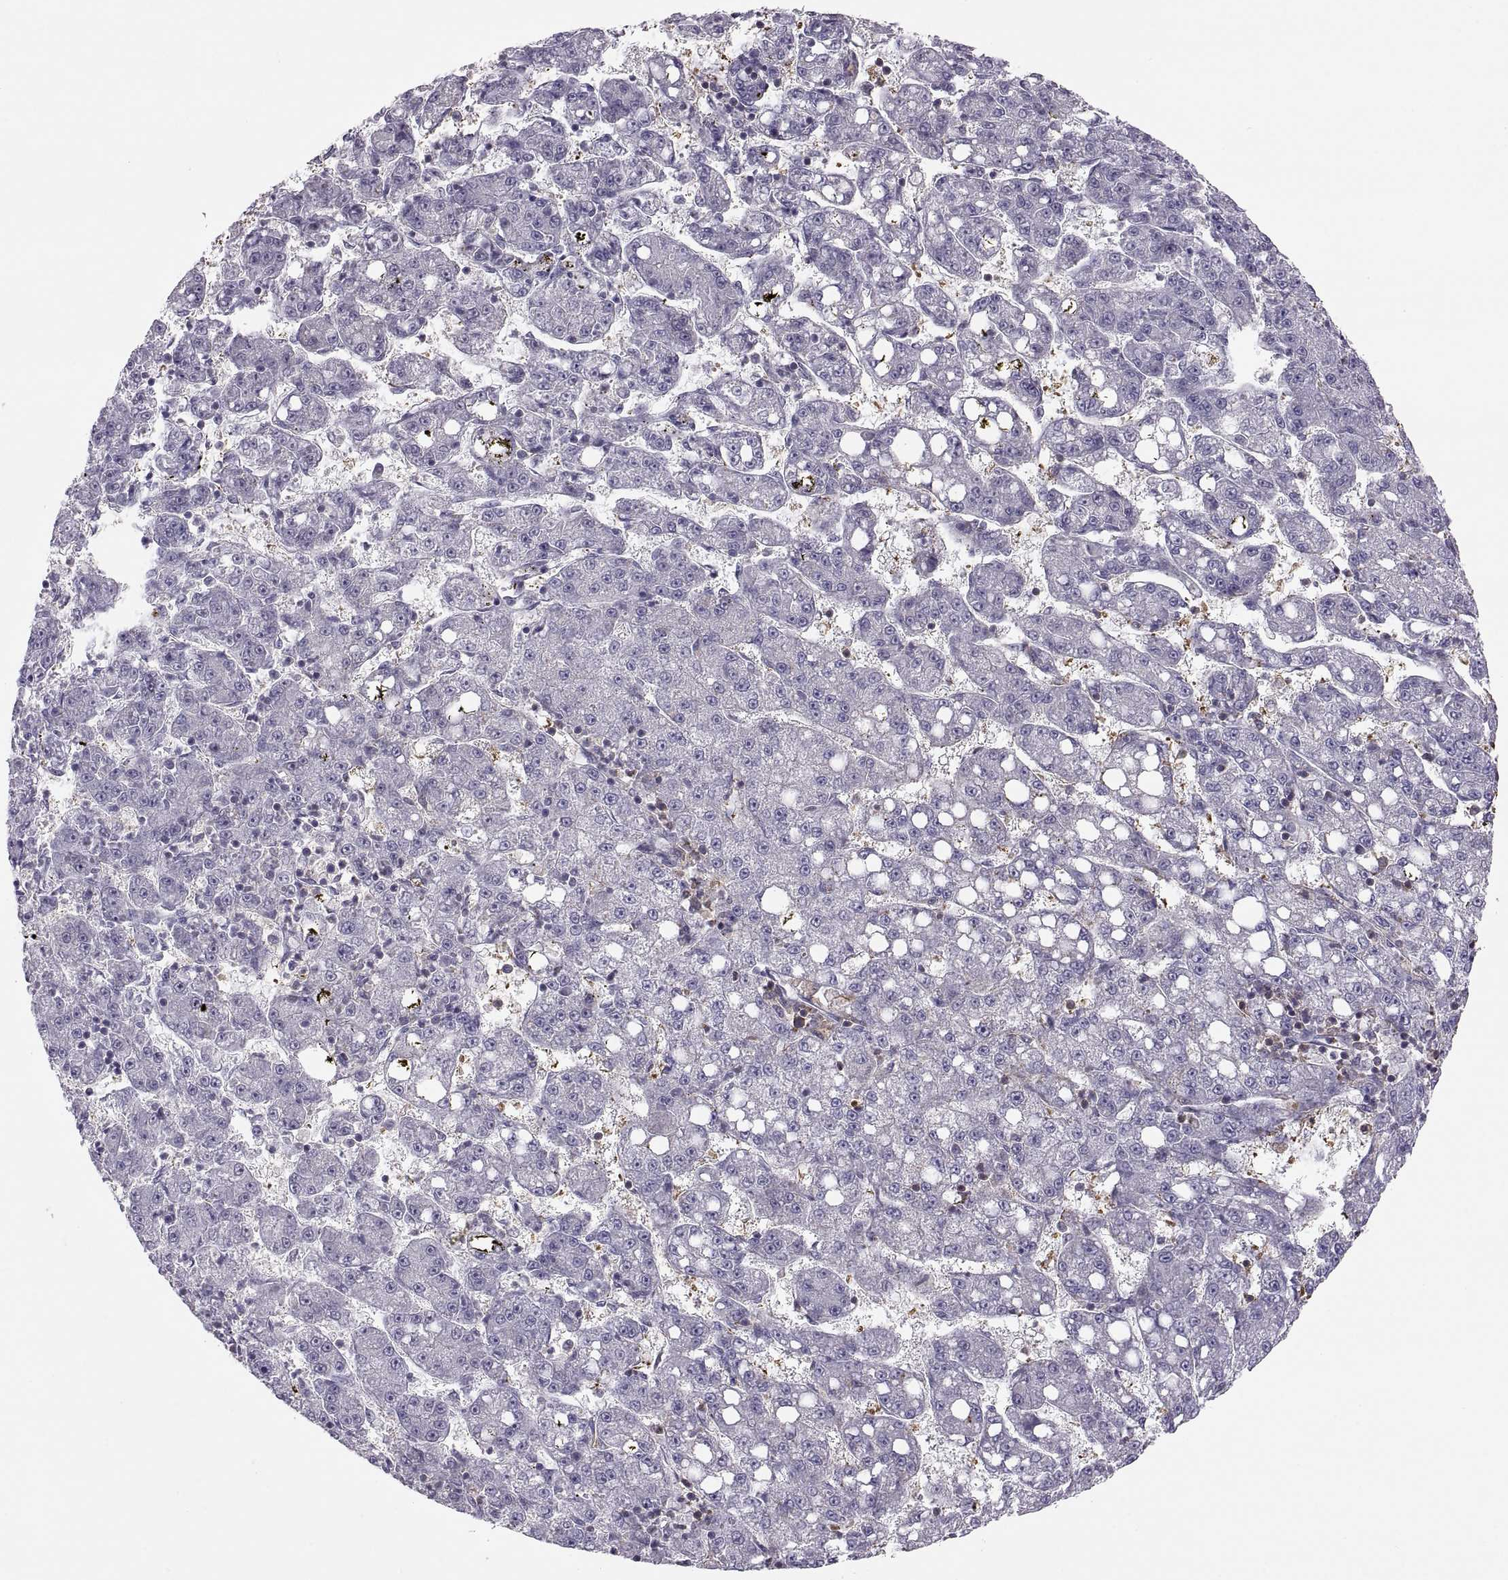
{"staining": {"intensity": "negative", "quantity": "none", "location": "none"}, "tissue": "liver cancer", "cell_type": "Tumor cells", "image_type": "cancer", "snomed": [{"axis": "morphology", "description": "Carcinoma, Hepatocellular, NOS"}, {"axis": "topography", "description": "Liver"}], "caption": "Liver cancer was stained to show a protein in brown. There is no significant expression in tumor cells. (DAB (3,3'-diaminobenzidine) immunohistochemistry (IHC) visualized using brightfield microscopy, high magnification).", "gene": "SPATA32", "patient": {"sex": "female", "age": 65}}